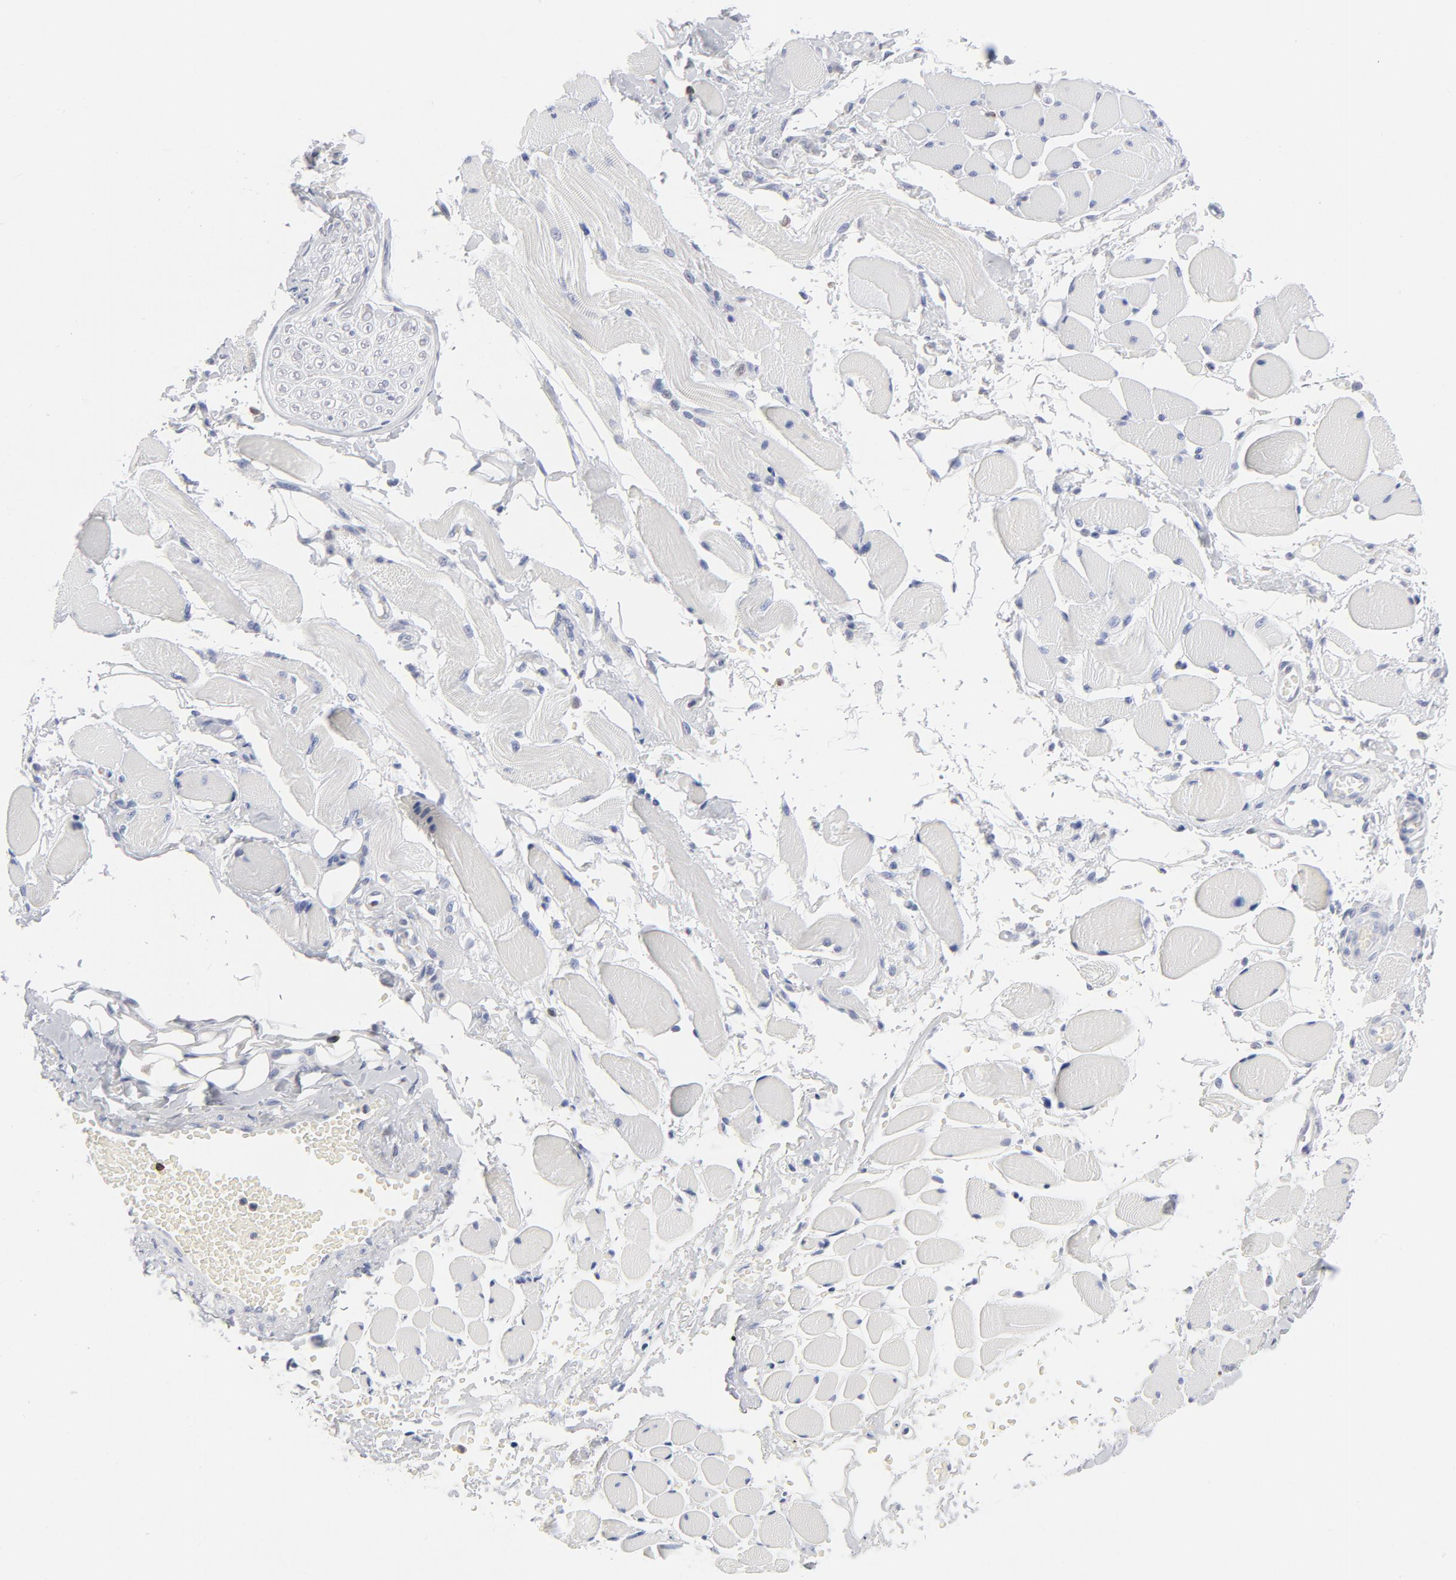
{"staining": {"intensity": "negative", "quantity": "none", "location": "none"}, "tissue": "adipose tissue", "cell_type": "Adipocytes", "image_type": "normal", "snomed": [{"axis": "morphology", "description": "Normal tissue, NOS"}, {"axis": "morphology", "description": "Squamous cell carcinoma, NOS"}, {"axis": "topography", "description": "Skeletal muscle"}, {"axis": "topography", "description": "Soft tissue"}, {"axis": "topography", "description": "Oral tissue"}], "caption": "Adipocytes show no significant protein staining in benign adipose tissue. (DAB (3,3'-diaminobenzidine) immunohistochemistry (IHC), high magnification).", "gene": "CD2", "patient": {"sex": "male", "age": 54}}